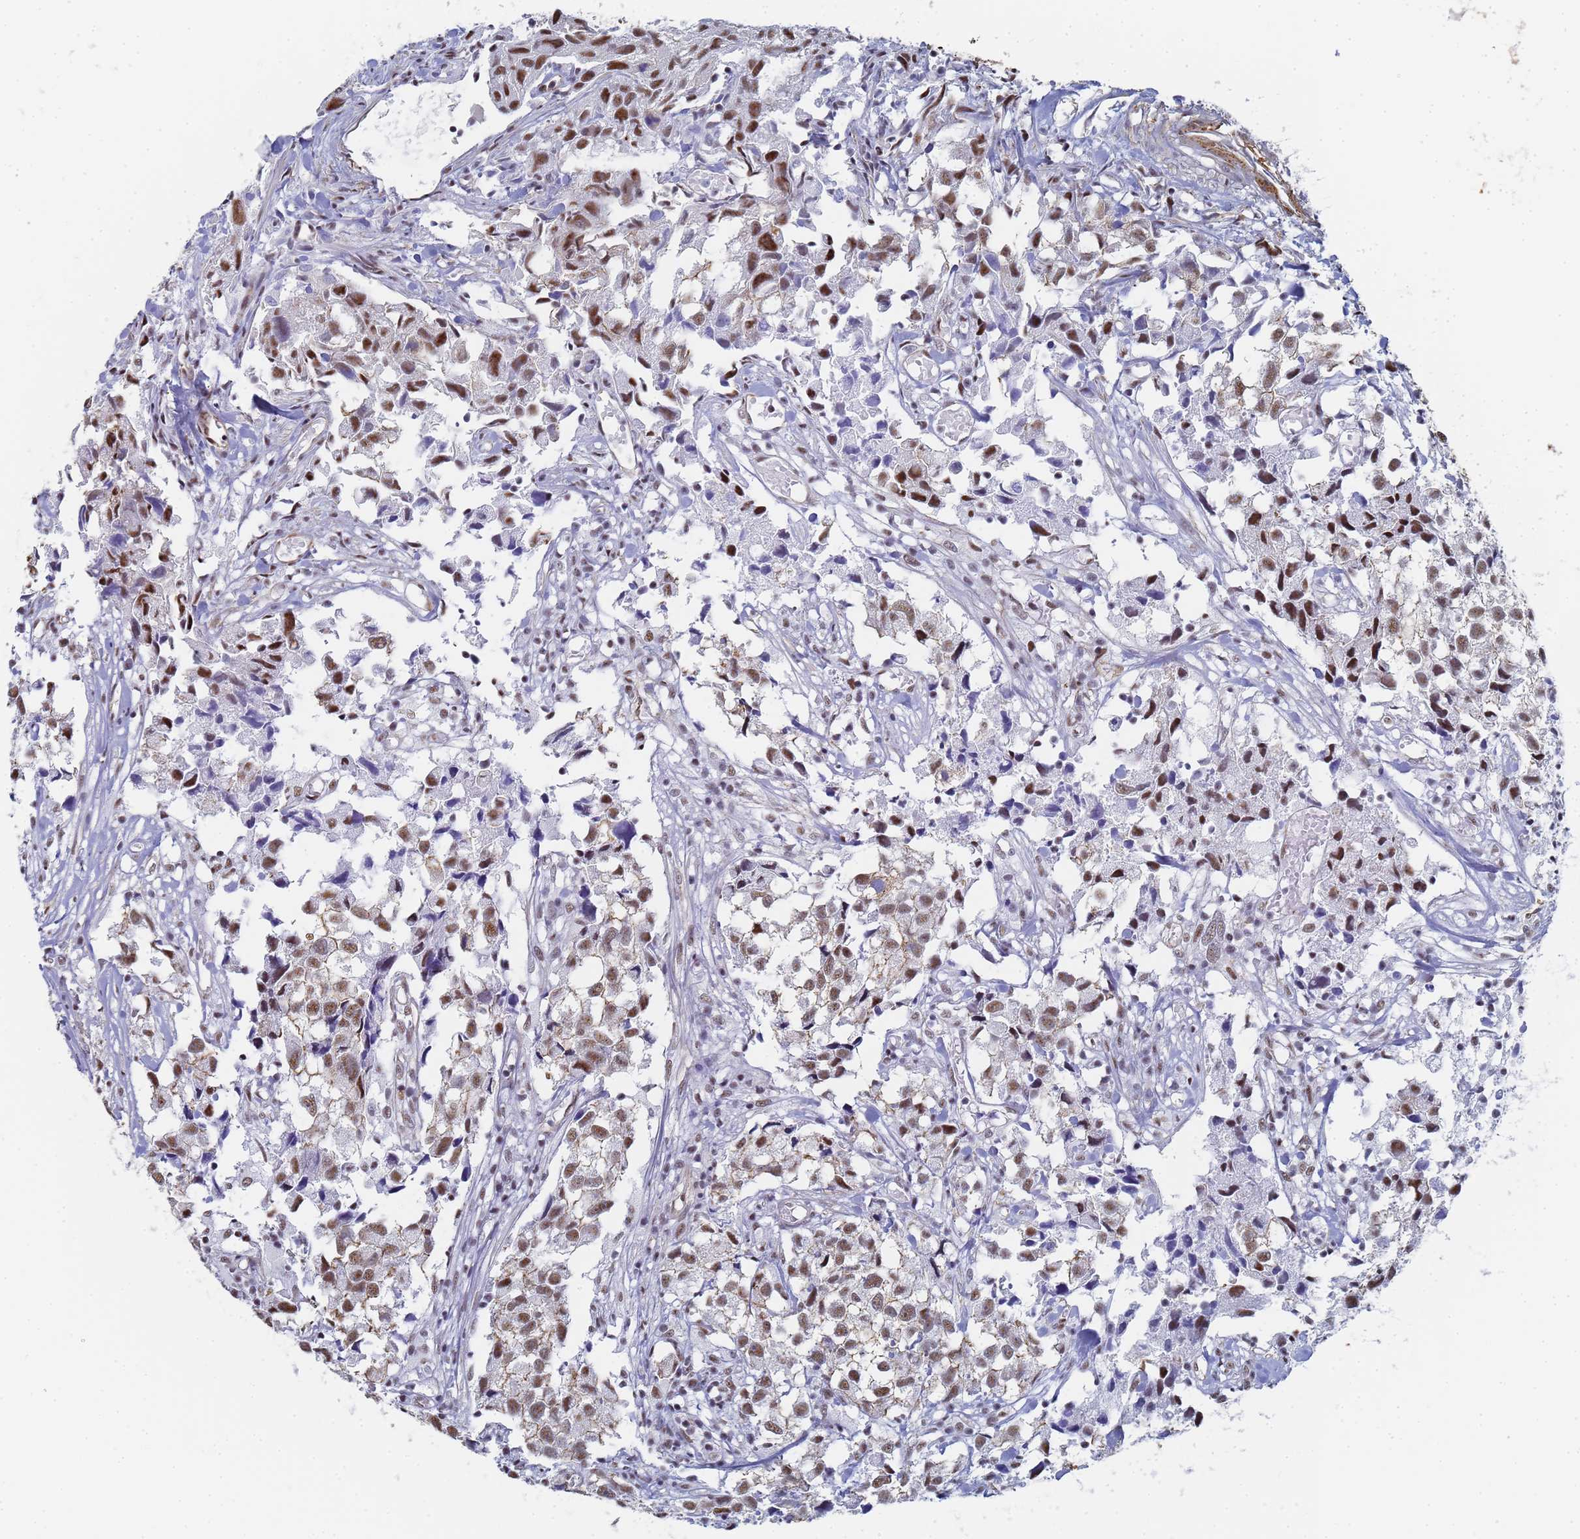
{"staining": {"intensity": "moderate", "quantity": ">75%", "location": "nuclear"}, "tissue": "urothelial cancer", "cell_type": "Tumor cells", "image_type": "cancer", "snomed": [{"axis": "morphology", "description": "Urothelial carcinoma, High grade"}, {"axis": "topography", "description": "Urinary bladder"}], "caption": "IHC histopathology image of human high-grade urothelial carcinoma stained for a protein (brown), which shows medium levels of moderate nuclear expression in approximately >75% of tumor cells.", "gene": "PRRT4", "patient": {"sex": "female", "age": 75}}